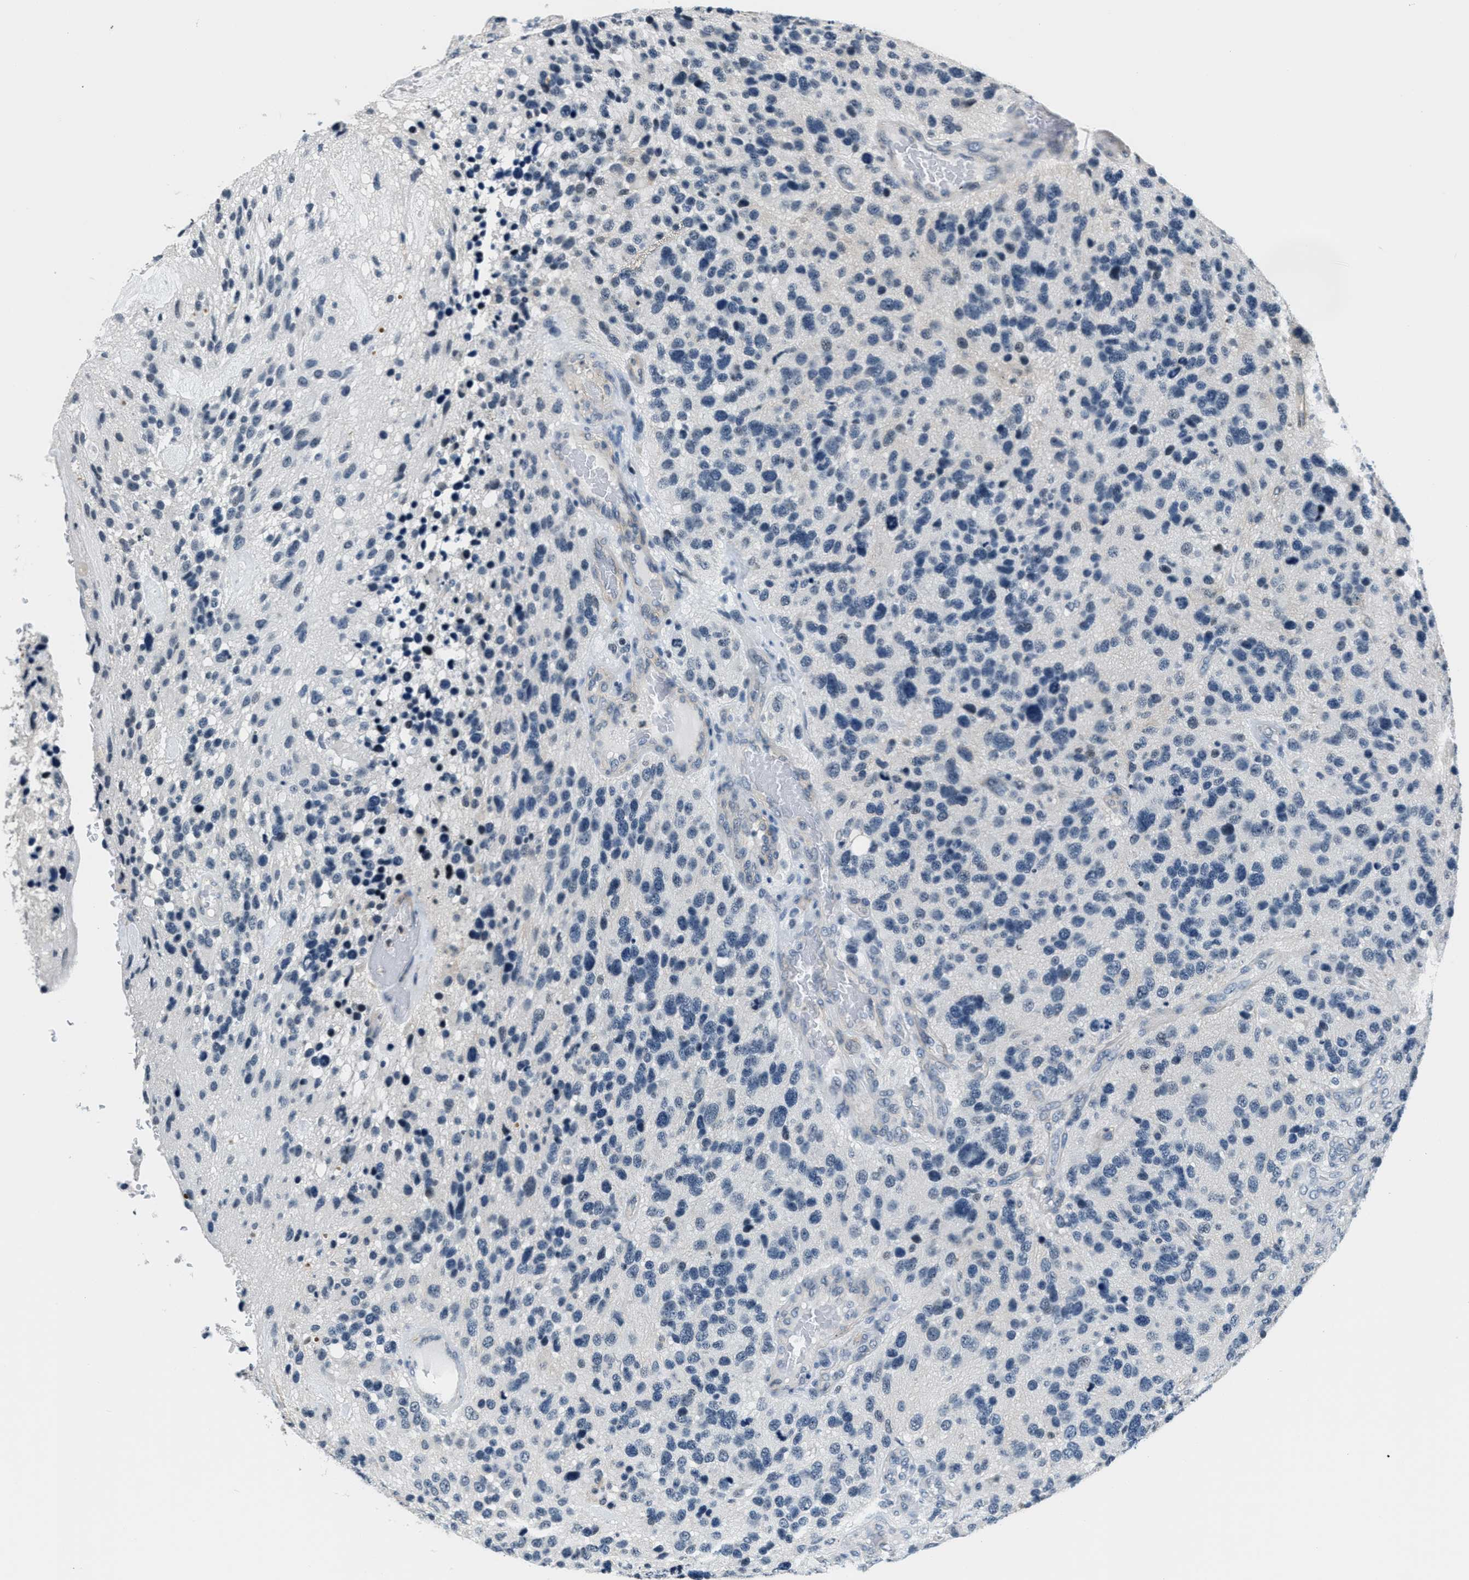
{"staining": {"intensity": "negative", "quantity": "none", "location": "none"}, "tissue": "glioma", "cell_type": "Tumor cells", "image_type": "cancer", "snomed": [{"axis": "morphology", "description": "Glioma, malignant, High grade"}, {"axis": "topography", "description": "Brain"}], "caption": "High magnification brightfield microscopy of glioma stained with DAB (brown) and counterstained with hematoxylin (blue): tumor cells show no significant staining.", "gene": "CA4", "patient": {"sex": "female", "age": 58}}